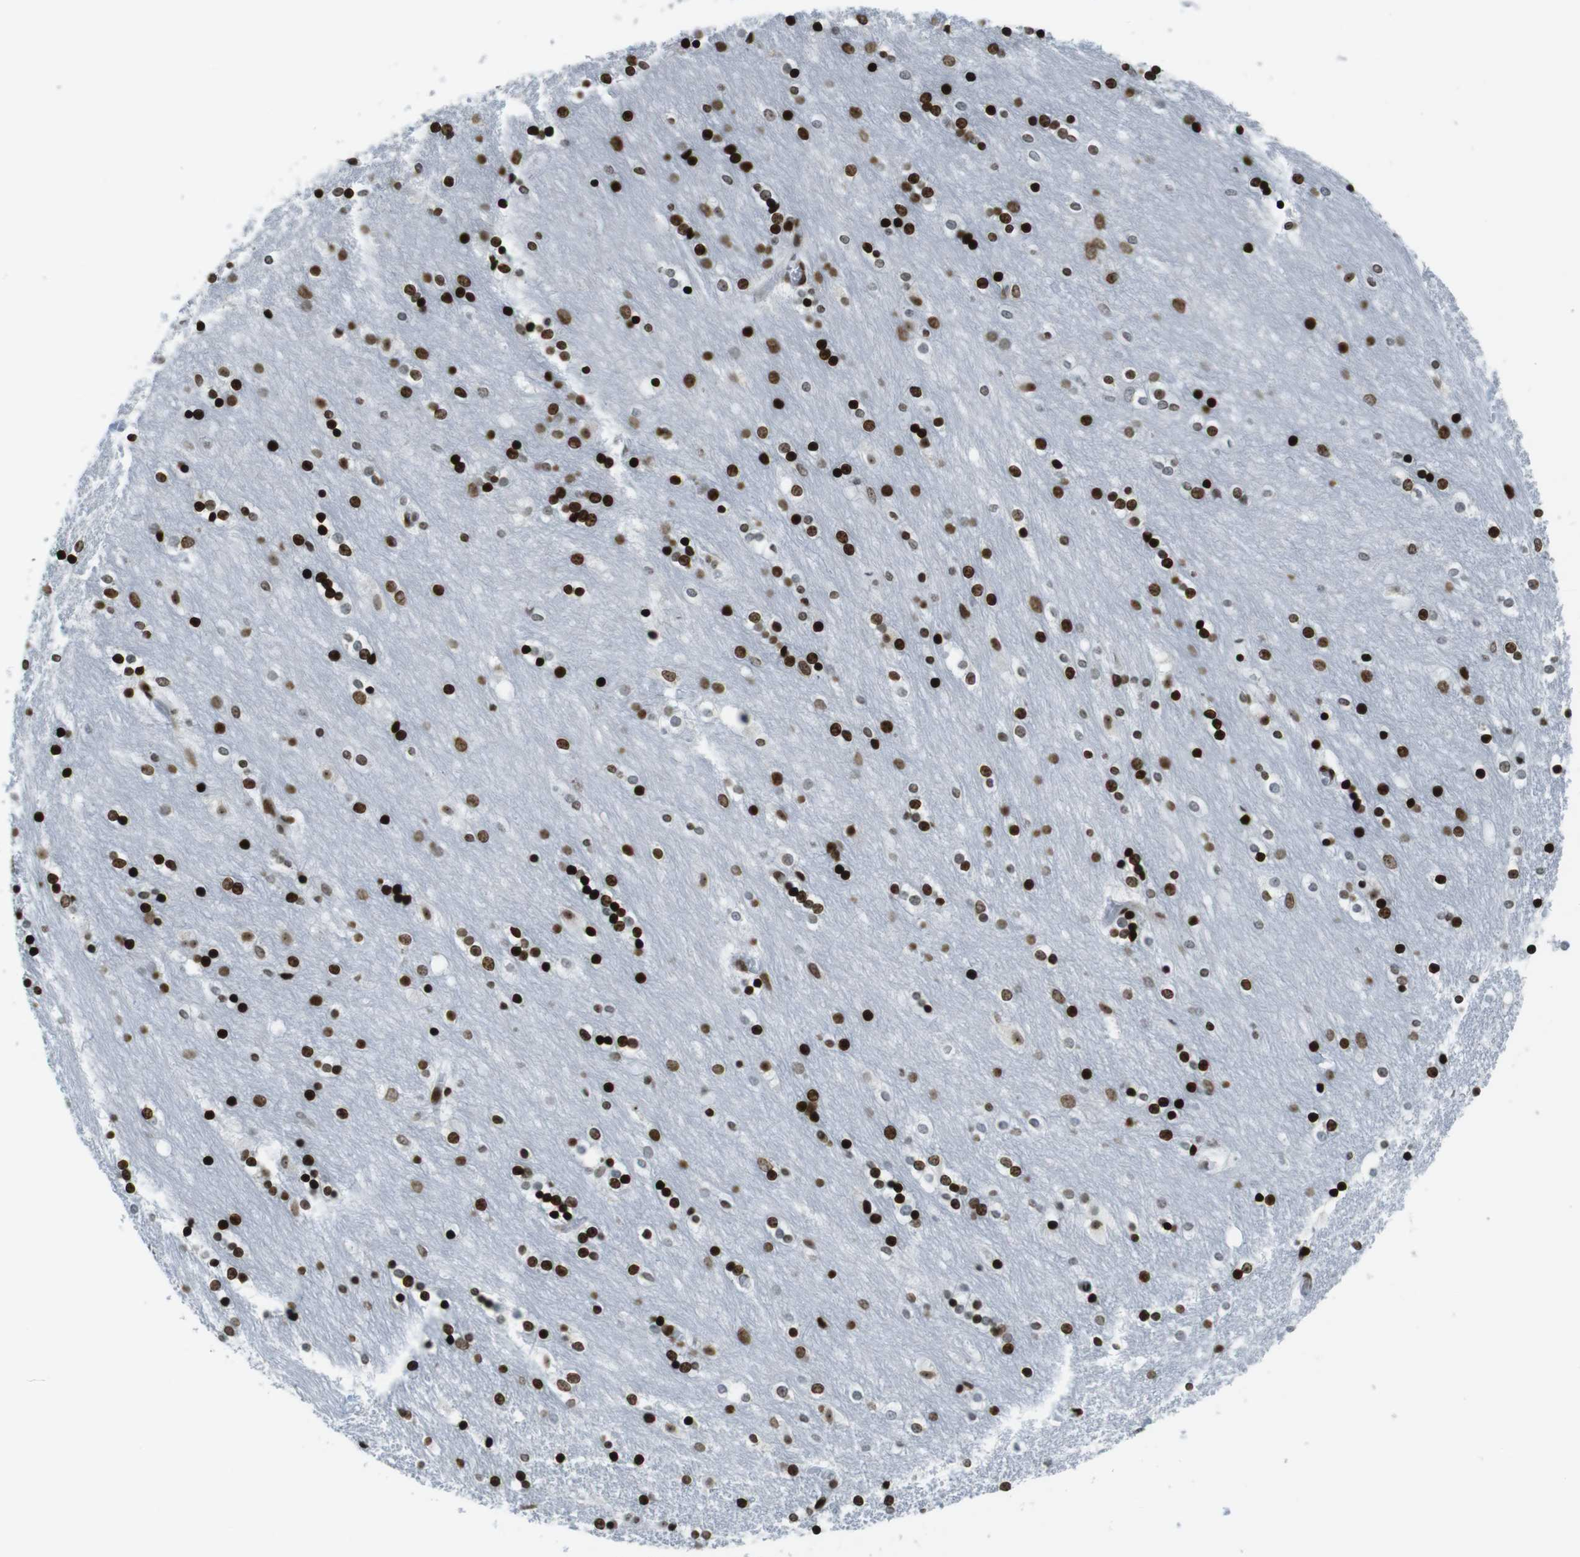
{"staining": {"intensity": "strong", "quantity": ">75%", "location": "nuclear"}, "tissue": "caudate", "cell_type": "Glial cells", "image_type": "normal", "snomed": [{"axis": "morphology", "description": "Normal tissue, NOS"}, {"axis": "topography", "description": "Lateral ventricle wall"}], "caption": "This image exhibits immunohistochemistry (IHC) staining of benign caudate, with high strong nuclear positivity in about >75% of glial cells.", "gene": "H2AC8", "patient": {"sex": "female", "age": 54}}